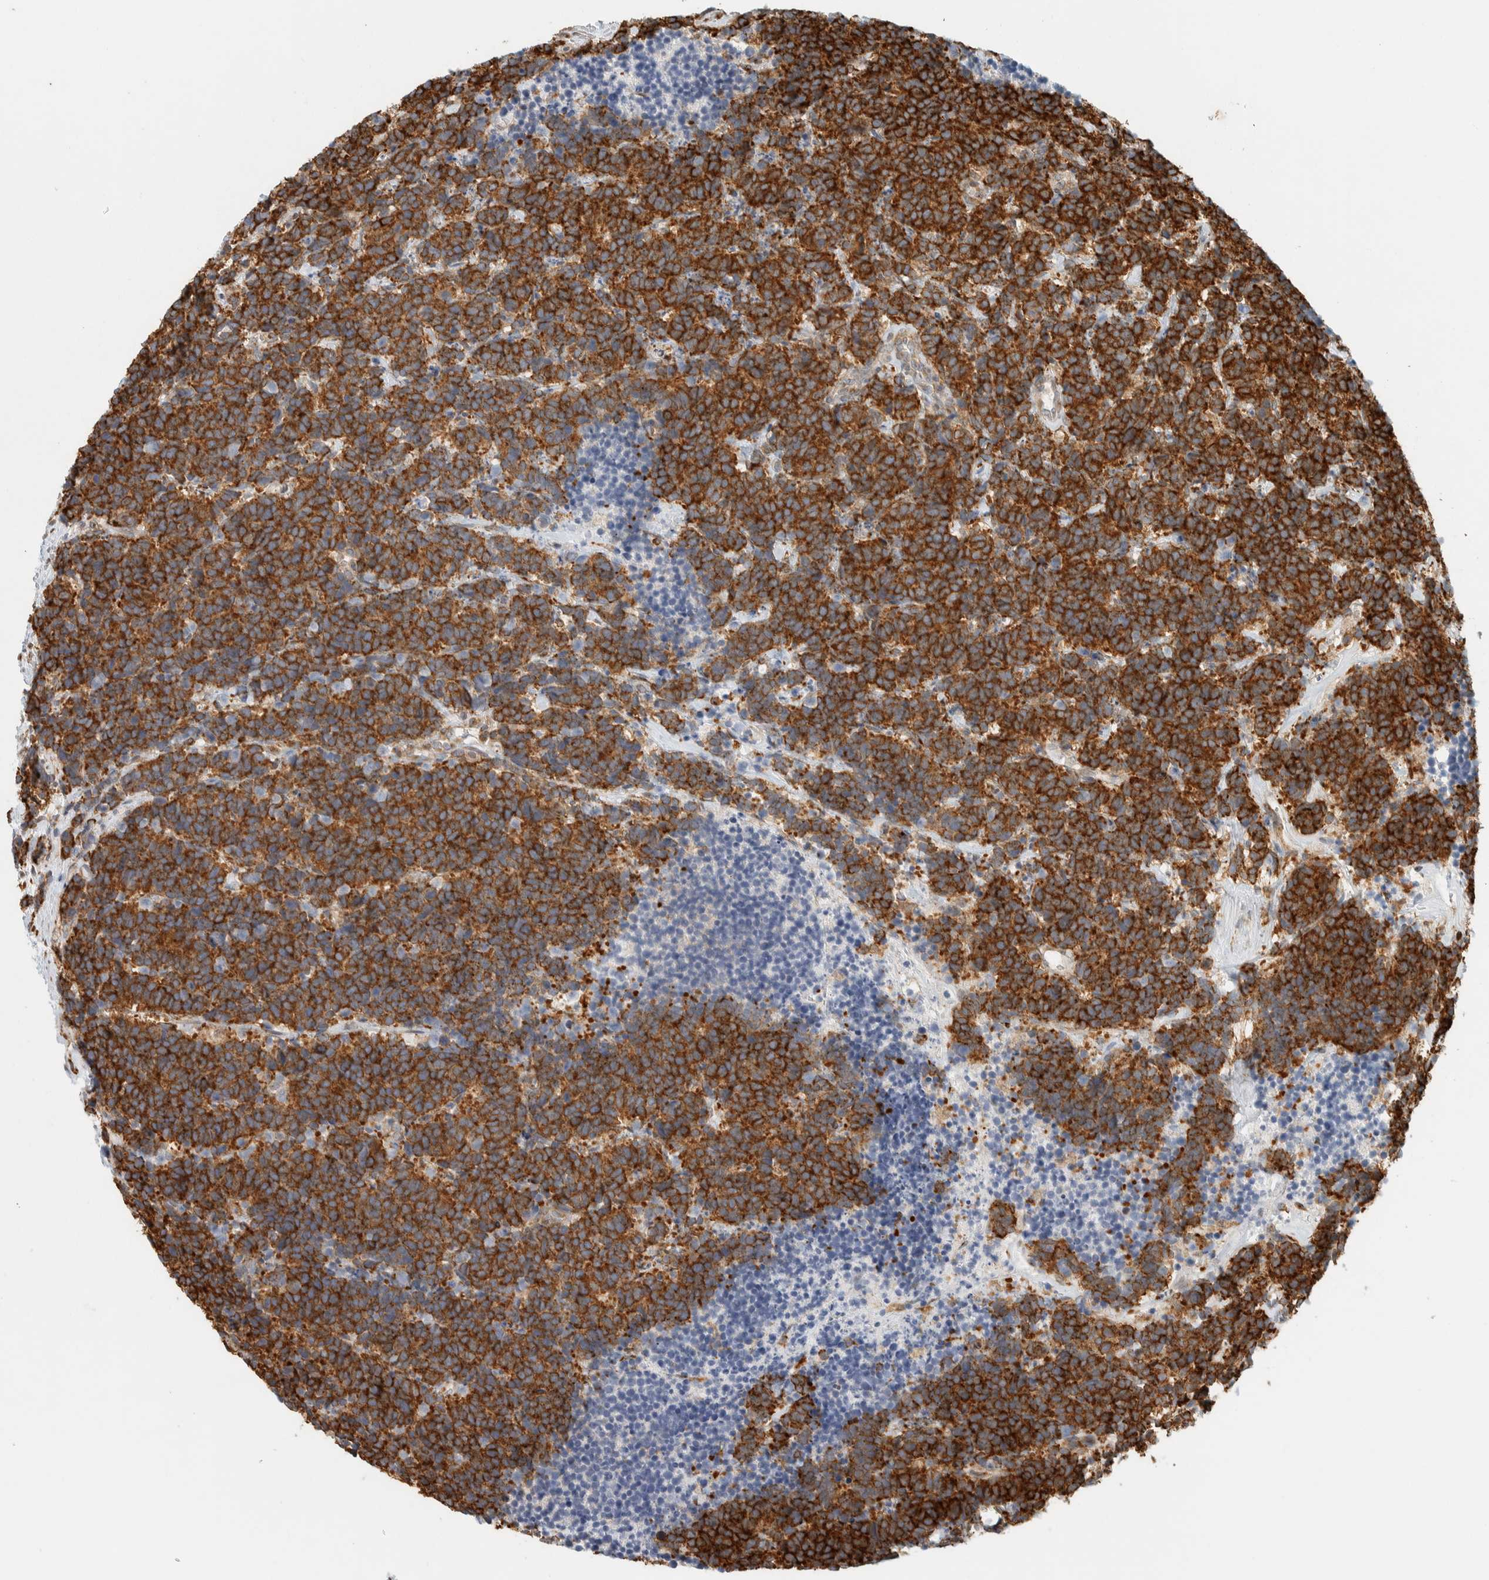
{"staining": {"intensity": "strong", "quantity": ">75%", "location": "cytoplasmic/membranous"}, "tissue": "carcinoid", "cell_type": "Tumor cells", "image_type": "cancer", "snomed": [{"axis": "morphology", "description": "Carcinoma, NOS"}, {"axis": "morphology", "description": "Carcinoid, malignant, NOS"}, {"axis": "topography", "description": "Urinary bladder"}], "caption": "This is an image of immunohistochemistry staining of carcinoid, which shows strong expression in the cytoplasmic/membranous of tumor cells.", "gene": "LLGL2", "patient": {"sex": "male", "age": 57}}